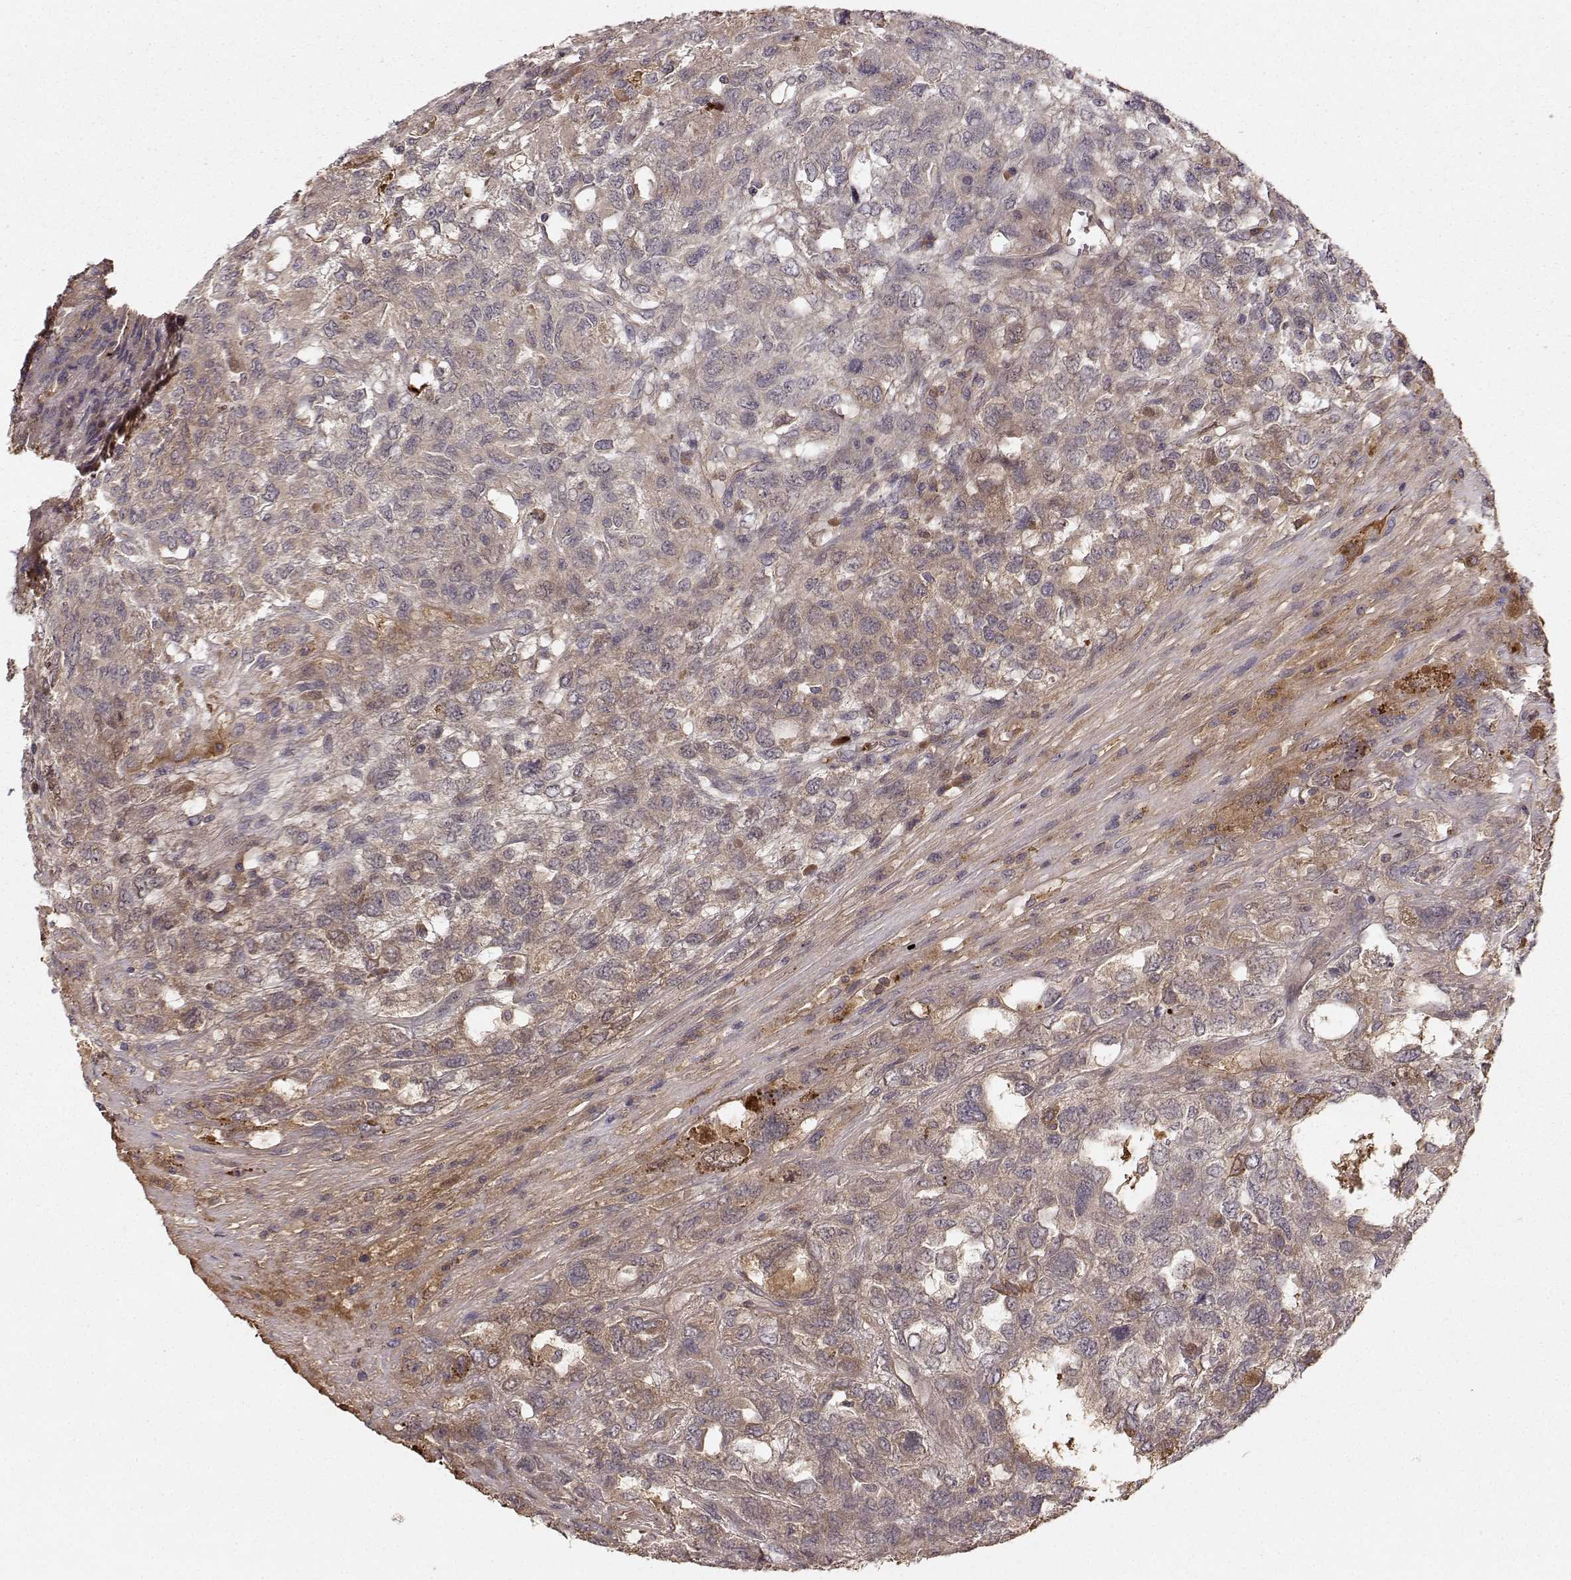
{"staining": {"intensity": "moderate", "quantity": "25%-75%", "location": "cytoplasmic/membranous"}, "tissue": "testis cancer", "cell_type": "Tumor cells", "image_type": "cancer", "snomed": [{"axis": "morphology", "description": "Seminoma, NOS"}, {"axis": "topography", "description": "Testis"}], "caption": "This micrograph shows testis cancer (seminoma) stained with immunohistochemistry to label a protein in brown. The cytoplasmic/membranous of tumor cells show moderate positivity for the protein. Nuclei are counter-stained blue.", "gene": "WNT6", "patient": {"sex": "male", "age": 52}}